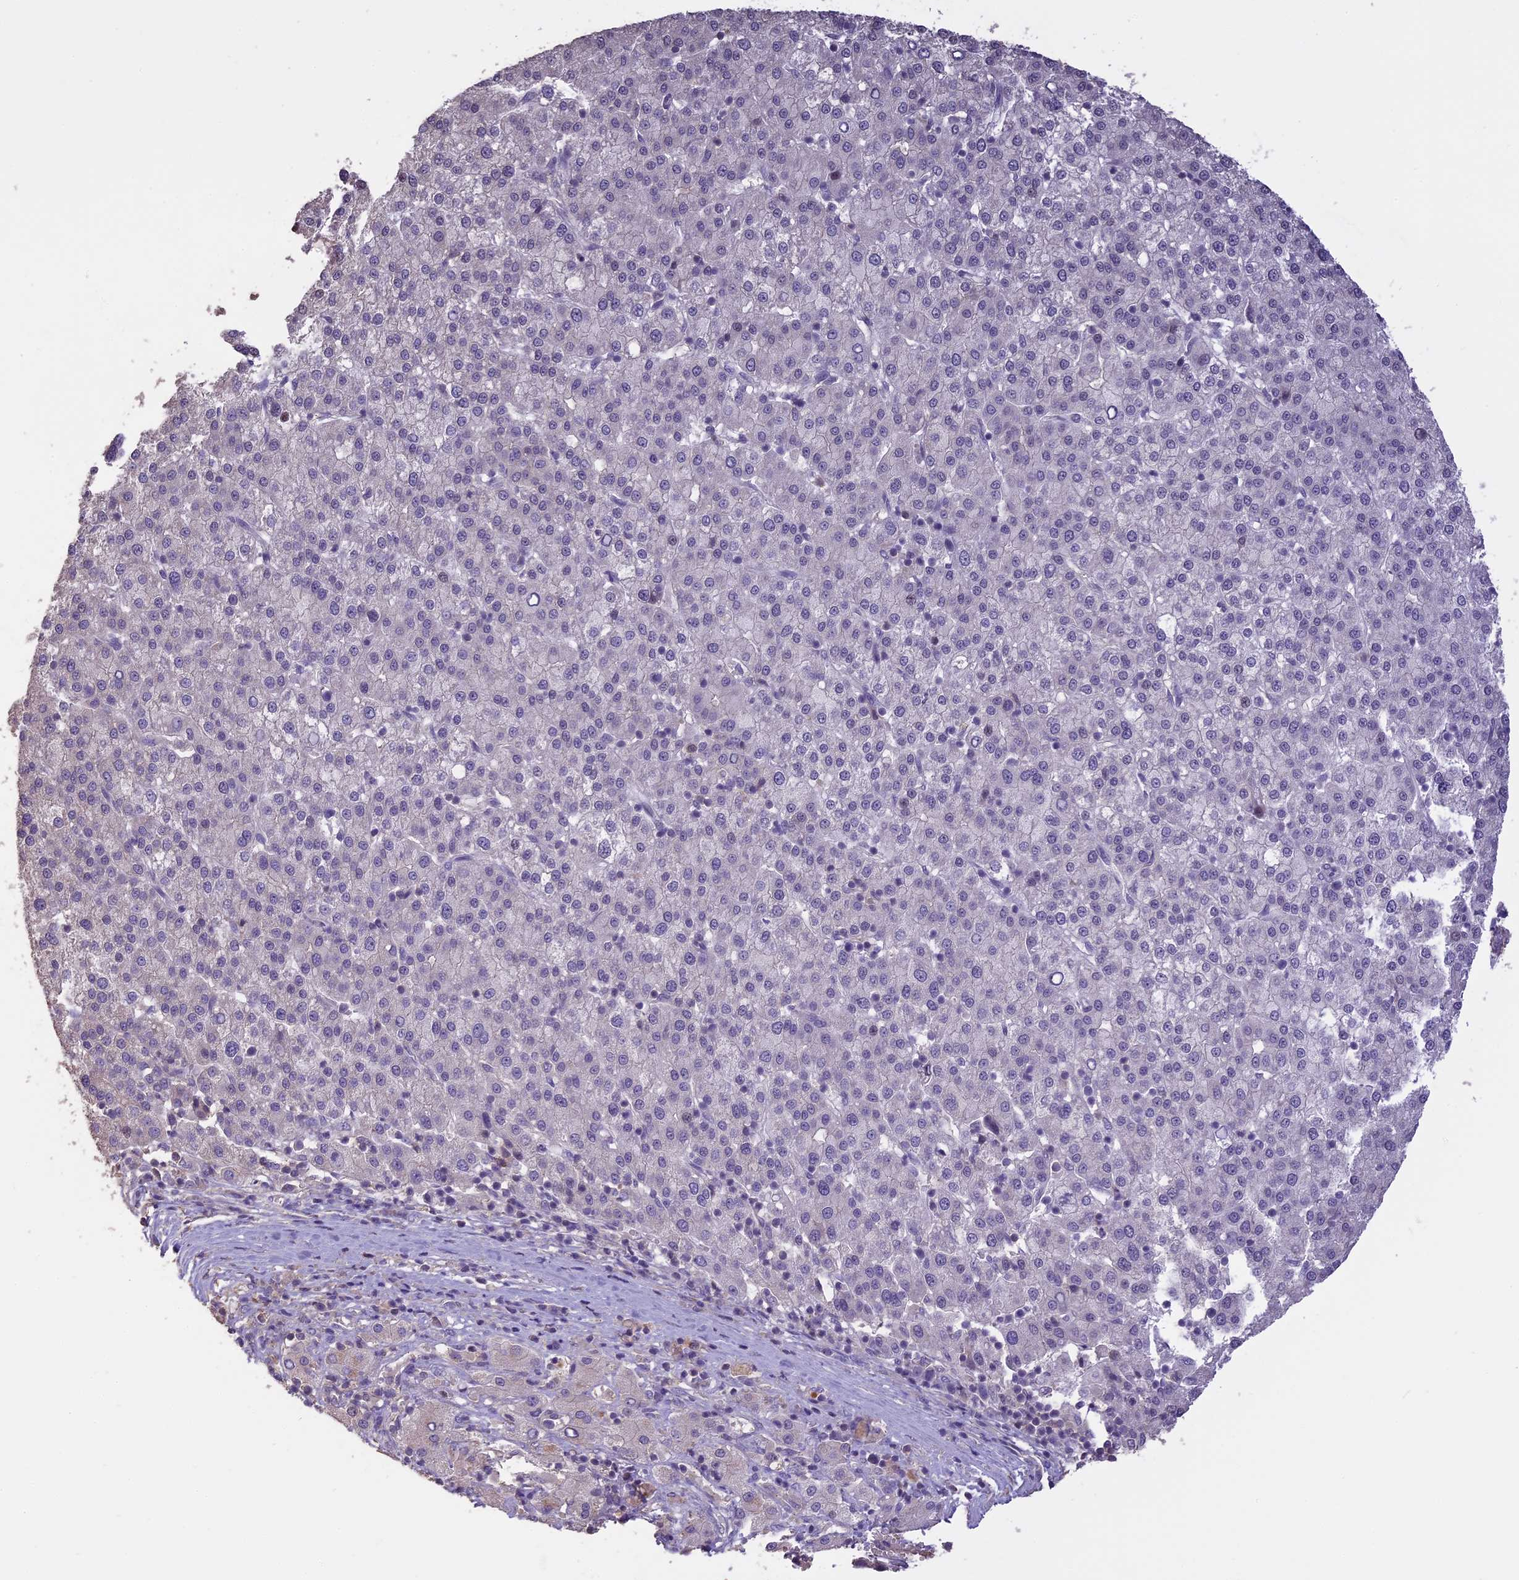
{"staining": {"intensity": "negative", "quantity": "none", "location": "none"}, "tissue": "liver cancer", "cell_type": "Tumor cells", "image_type": "cancer", "snomed": [{"axis": "morphology", "description": "Carcinoma, Hepatocellular, NOS"}, {"axis": "topography", "description": "Liver"}], "caption": "Immunohistochemistry image of neoplastic tissue: hepatocellular carcinoma (liver) stained with DAB exhibits no significant protein positivity in tumor cells. (Brightfield microscopy of DAB IHC at high magnification).", "gene": "TIGD7", "patient": {"sex": "female", "age": 58}}